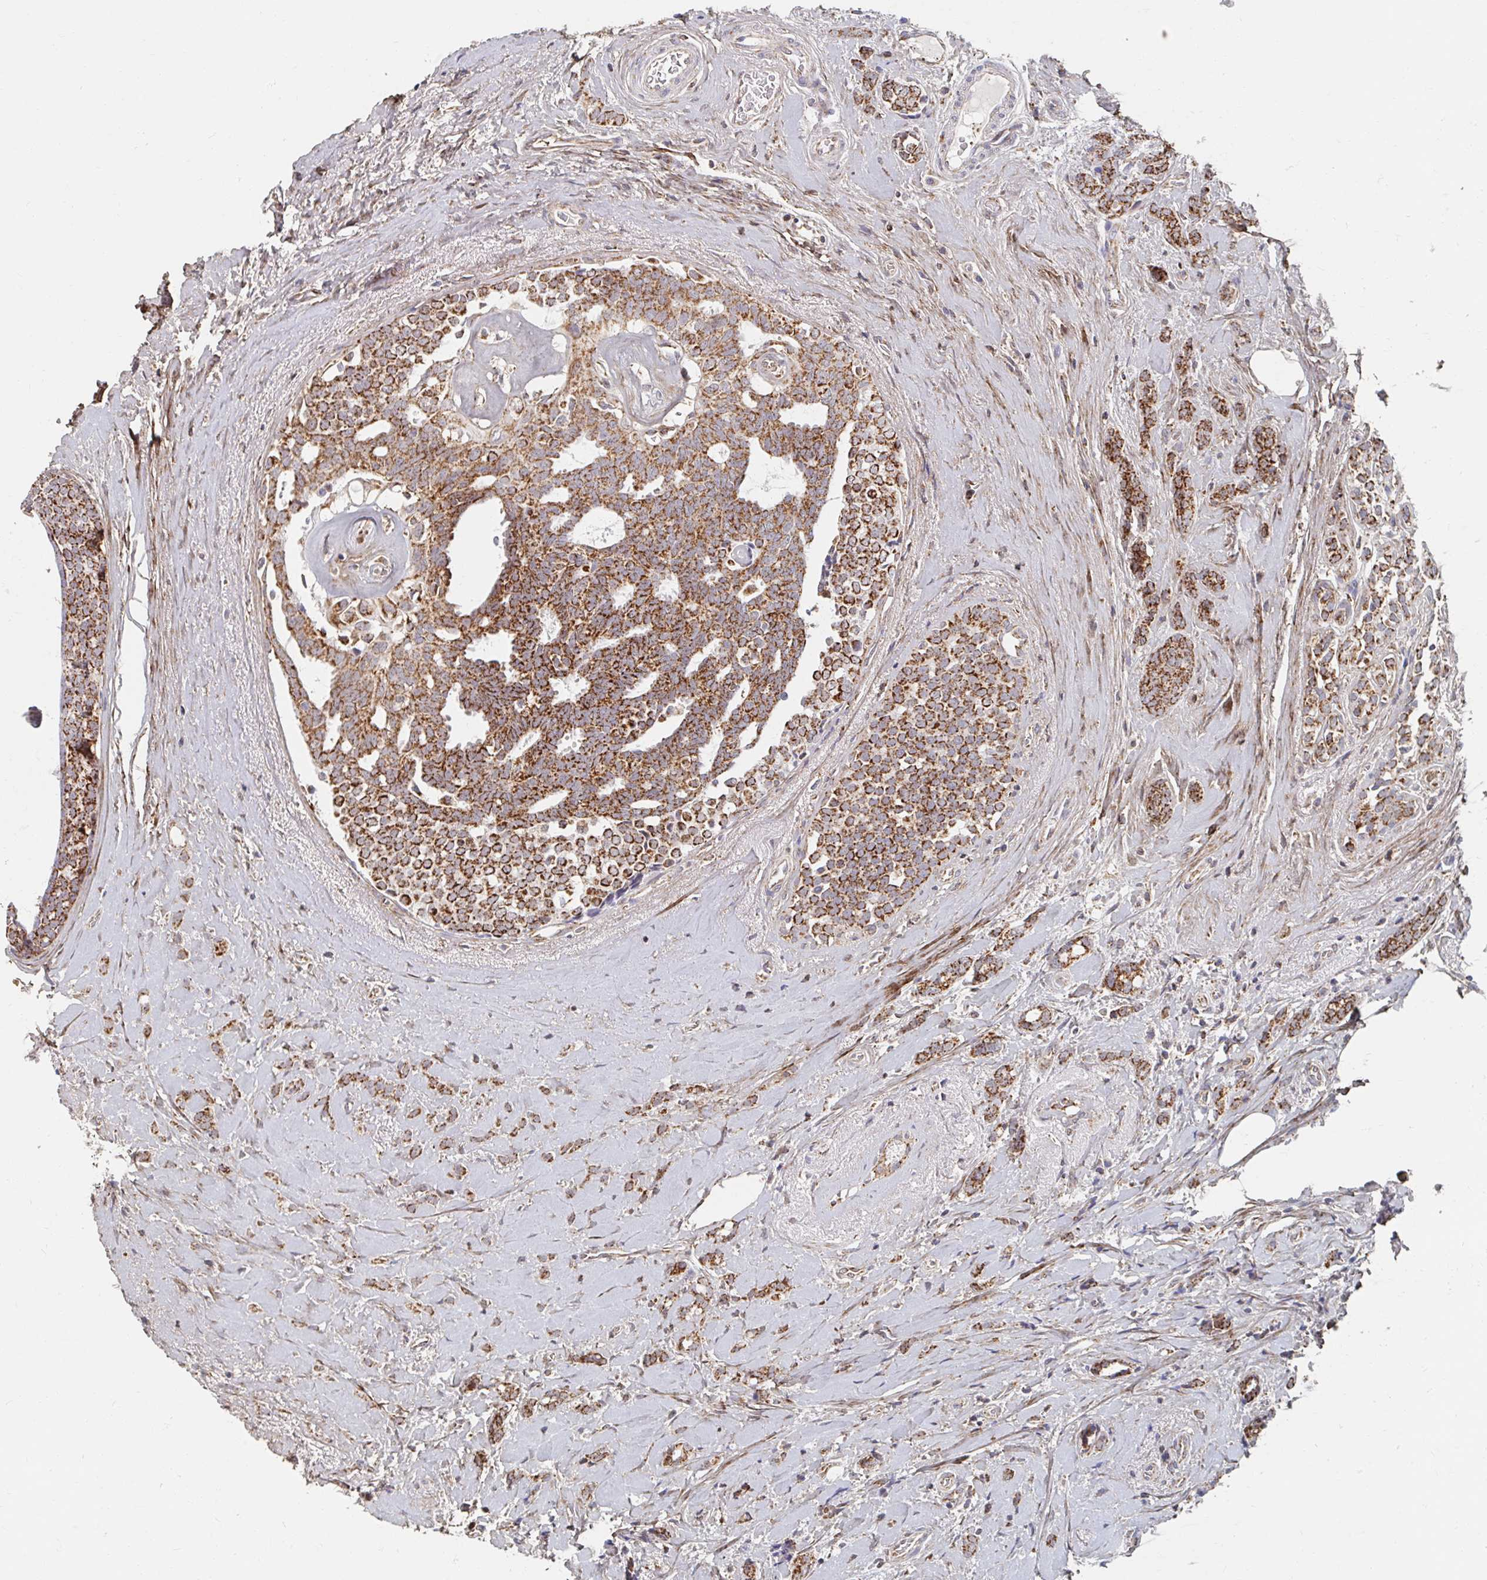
{"staining": {"intensity": "moderate", "quantity": ">75%", "location": "cytoplasmic/membranous"}, "tissue": "breast cancer", "cell_type": "Tumor cells", "image_type": "cancer", "snomed": [{"axis": "morphology", "description": "Intraductal carcinoma, in situ"}, {"axis": "morphology", "description": "Duct carcinoma"}, {"axis": "morphology", "description": "Lobular carcinoma, in situ"}, {"axis": "topography", "description": "Breast"}], "caption": "A micrograph of breast cancer (intraductal carcinoma,  in situ) stained for a protein reveals moderate cytoplasmic/membranous brown staining in tumor cells.", "gene": "MAVS", "patient": {"sex": "female", "age": 44}}